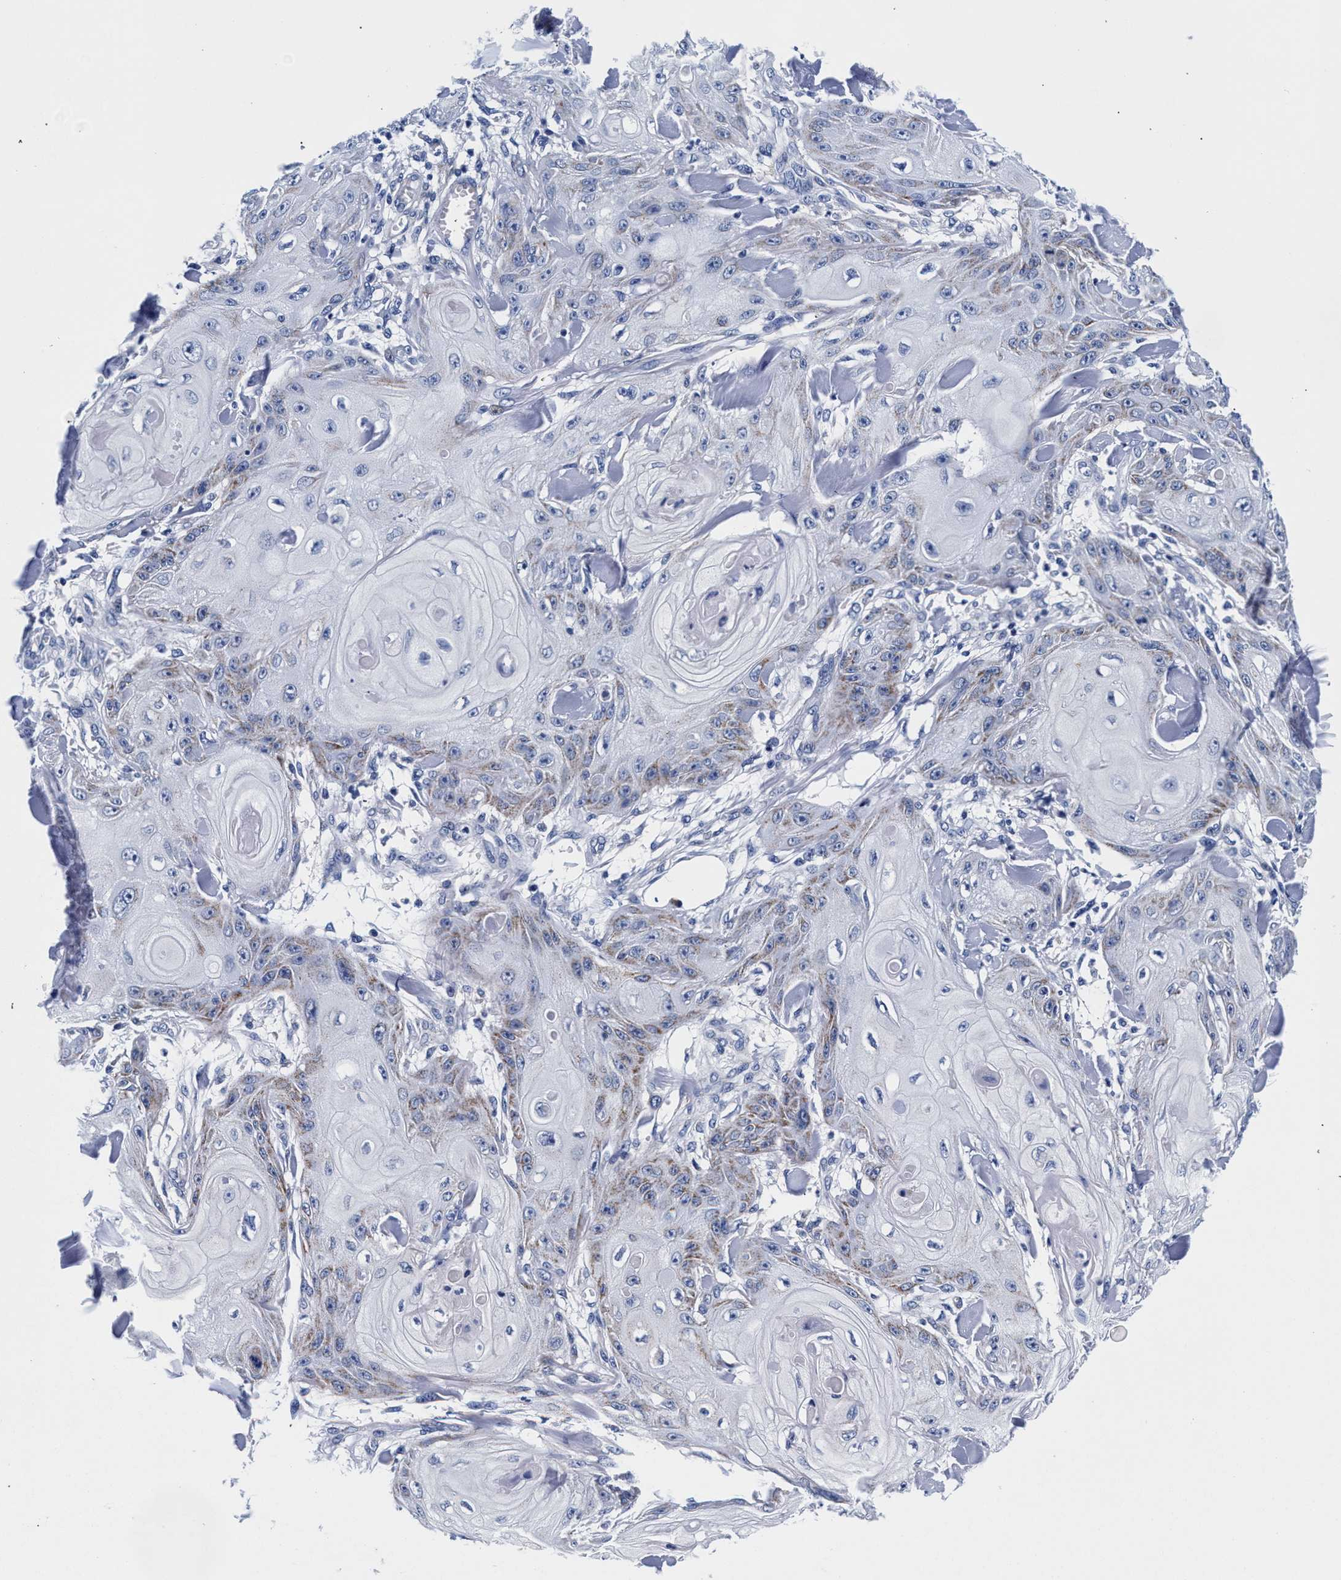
{"staining": {"intensity": "weak", "quantity": "<25%", "location": "cytoplasmic/membranous"}, "tissue": "skin cancer", "cell_type": "Tumor cells", "image_type": "cancer", "snomed": [{"axis": "morphology", "description": "Squamous cell carcinoma, NOS"}, {"axis": "topography", "description": "Skin"}], "caption": "Micrograph shows no significant protein expression in tumor cells of skin cancer (squamous cell carcinoma).", "gene": "RAB3B", "patient": {"sex": "male", "age": 74}}